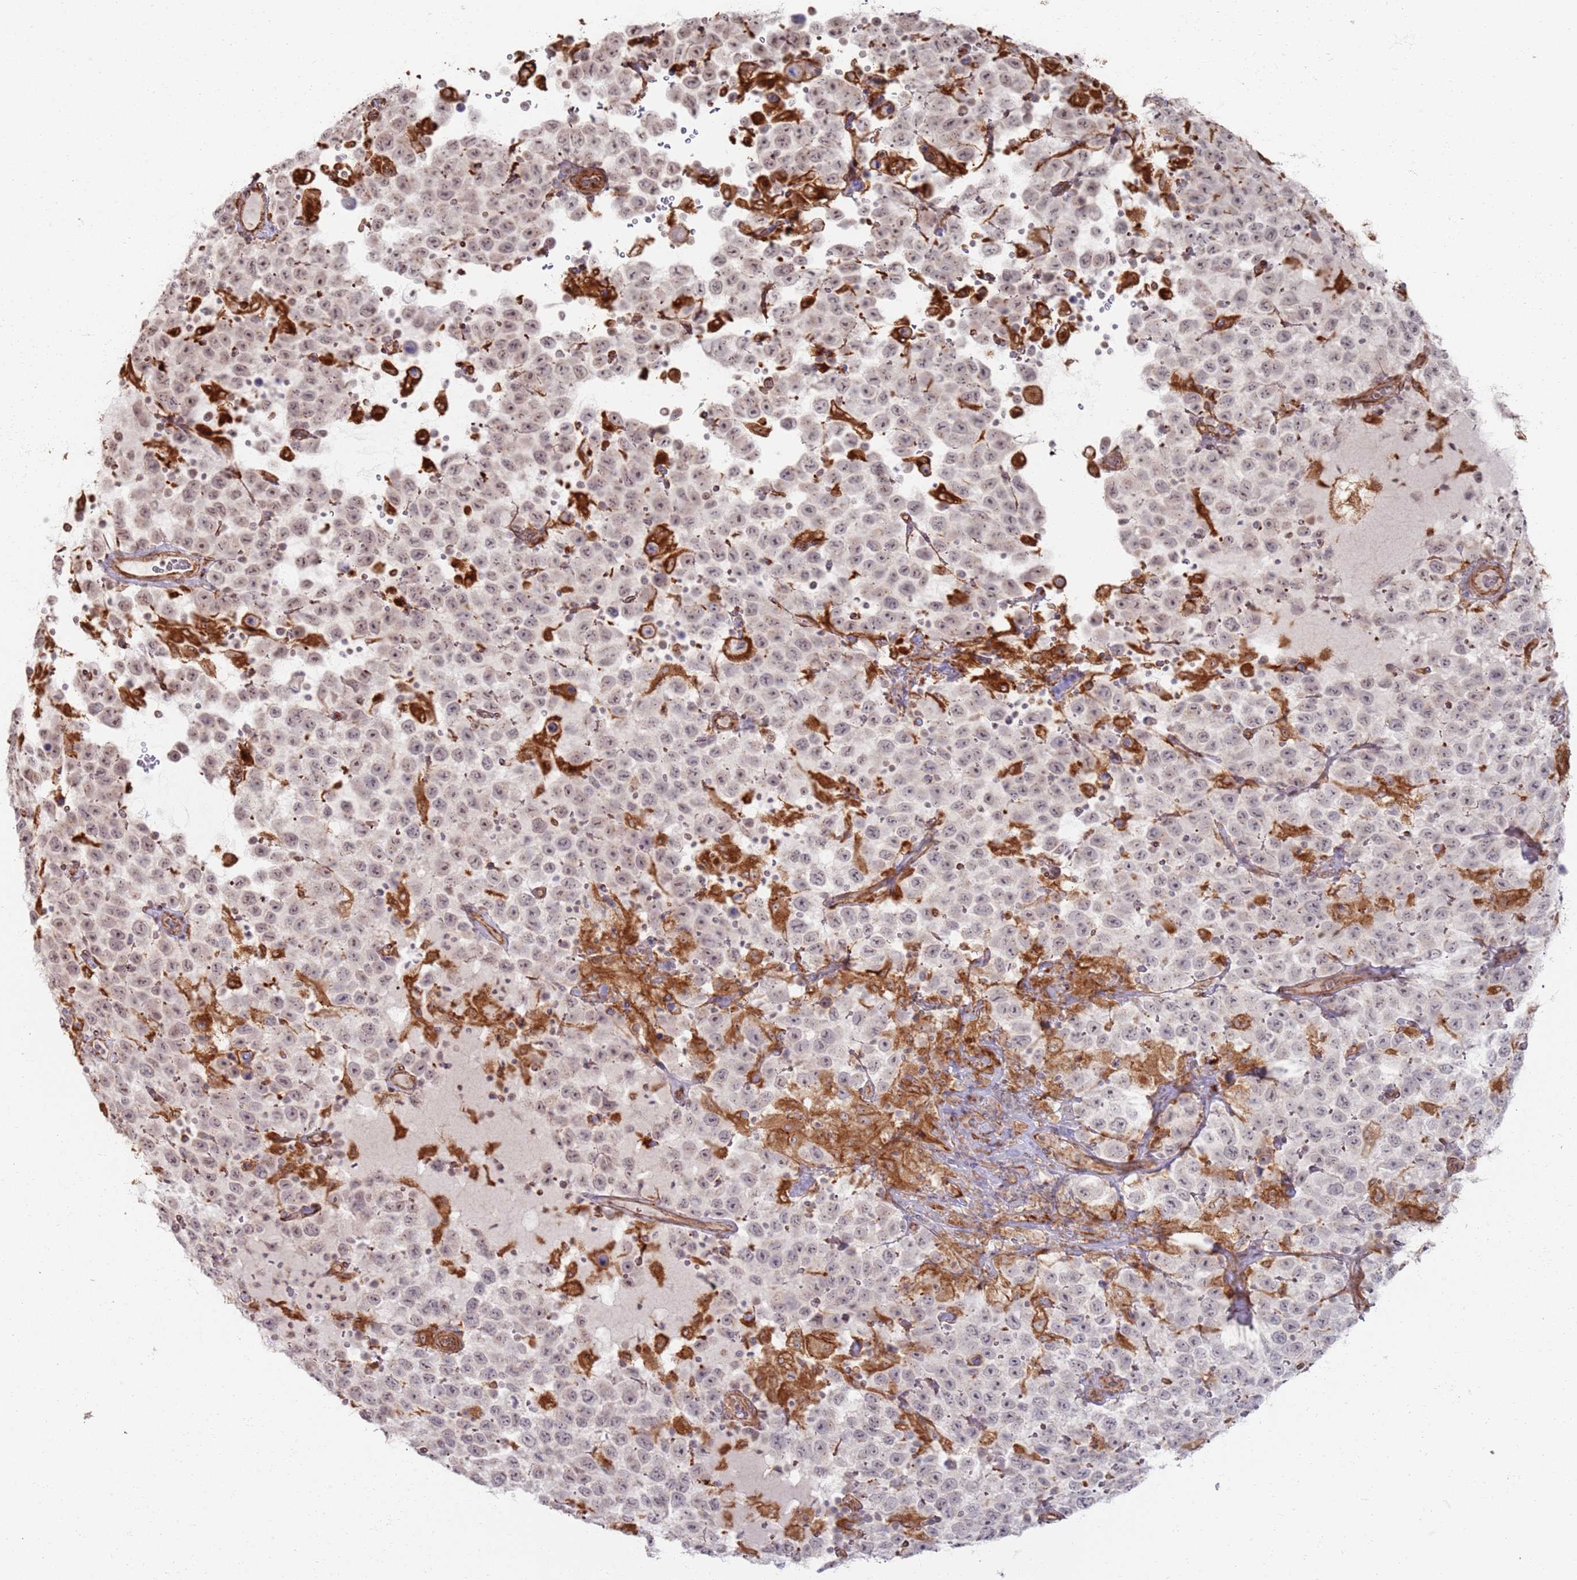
{"staining": {"intensity": "weak", "quantity": "25%-75%", "location": "nuclear"}, "tissue": "testis cancer", "cell_type": "Tumor cells", "image_type": "cancer", "snomed": [{"axis": "morphology", "description": "Seminoma, NOS"}, {"axis": "topography", "description": "Testis"}], "caption": "Human testis seminoma stained with a brown dye exhibits weak nuclear positive staining in about 25%-75% of tumor cells.", "gene": "PHF21A", "patient": {"sex": "male", "age": 41}}